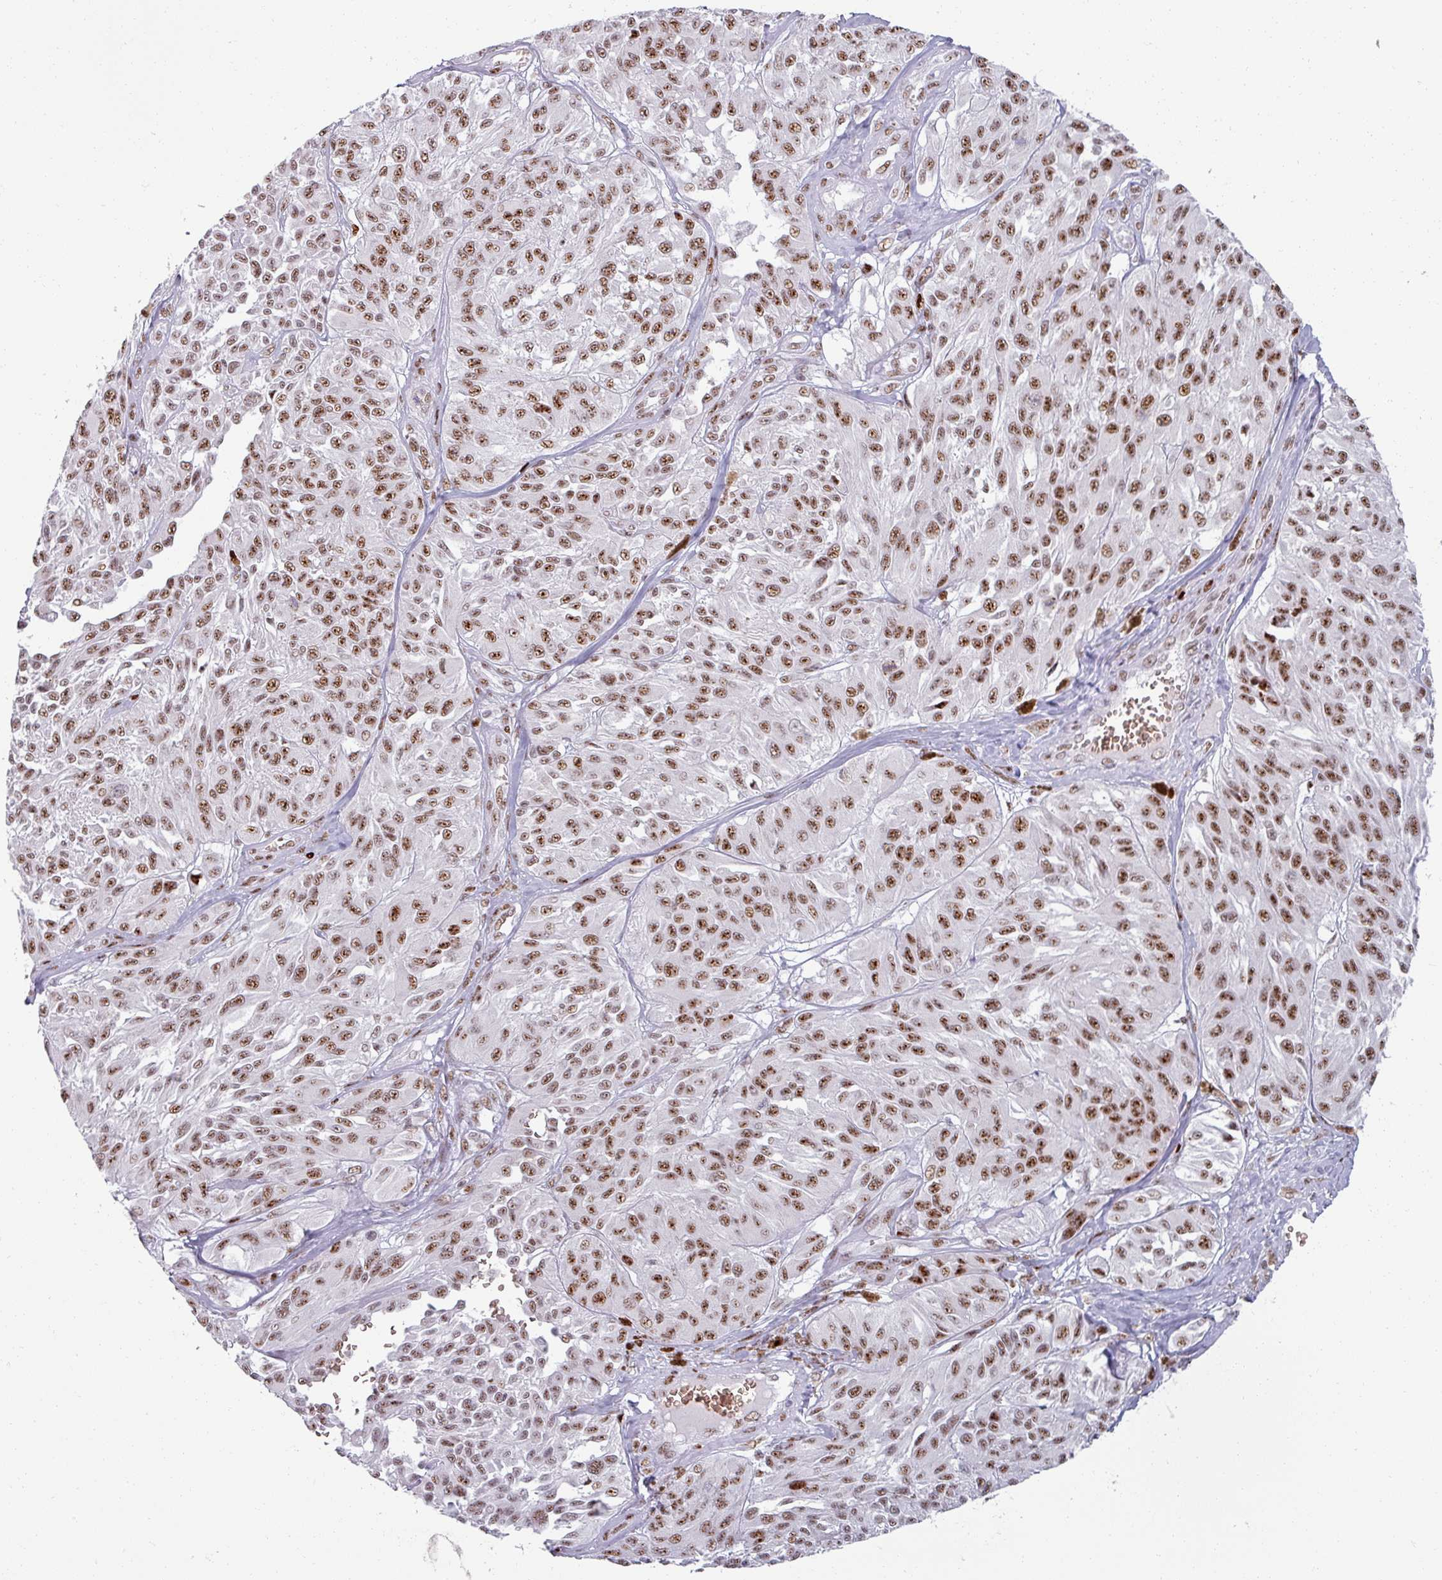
{"staining": {"intensity": "moderate", "quantity": ">75%", "location": "nuclear"}, "tissue": "melanoma", "cell_type": "Tumor cells", "image_type": "cancer", "snomed": [{"axis": "morphology", "description": "Malignant melanoma, NOS"}, {"axis": "topography", "description": "Skin"}], "caption": "IHC histopathology image of neoplastic tissue: human melanoma stained using IHC displays medium levels of moderate protein expression localized specifically in the nuclear of tumor cells, appearing as a nuclear brown color.", "gene": "NCOR1", "patient": {"sex": "male", "age": 94}}